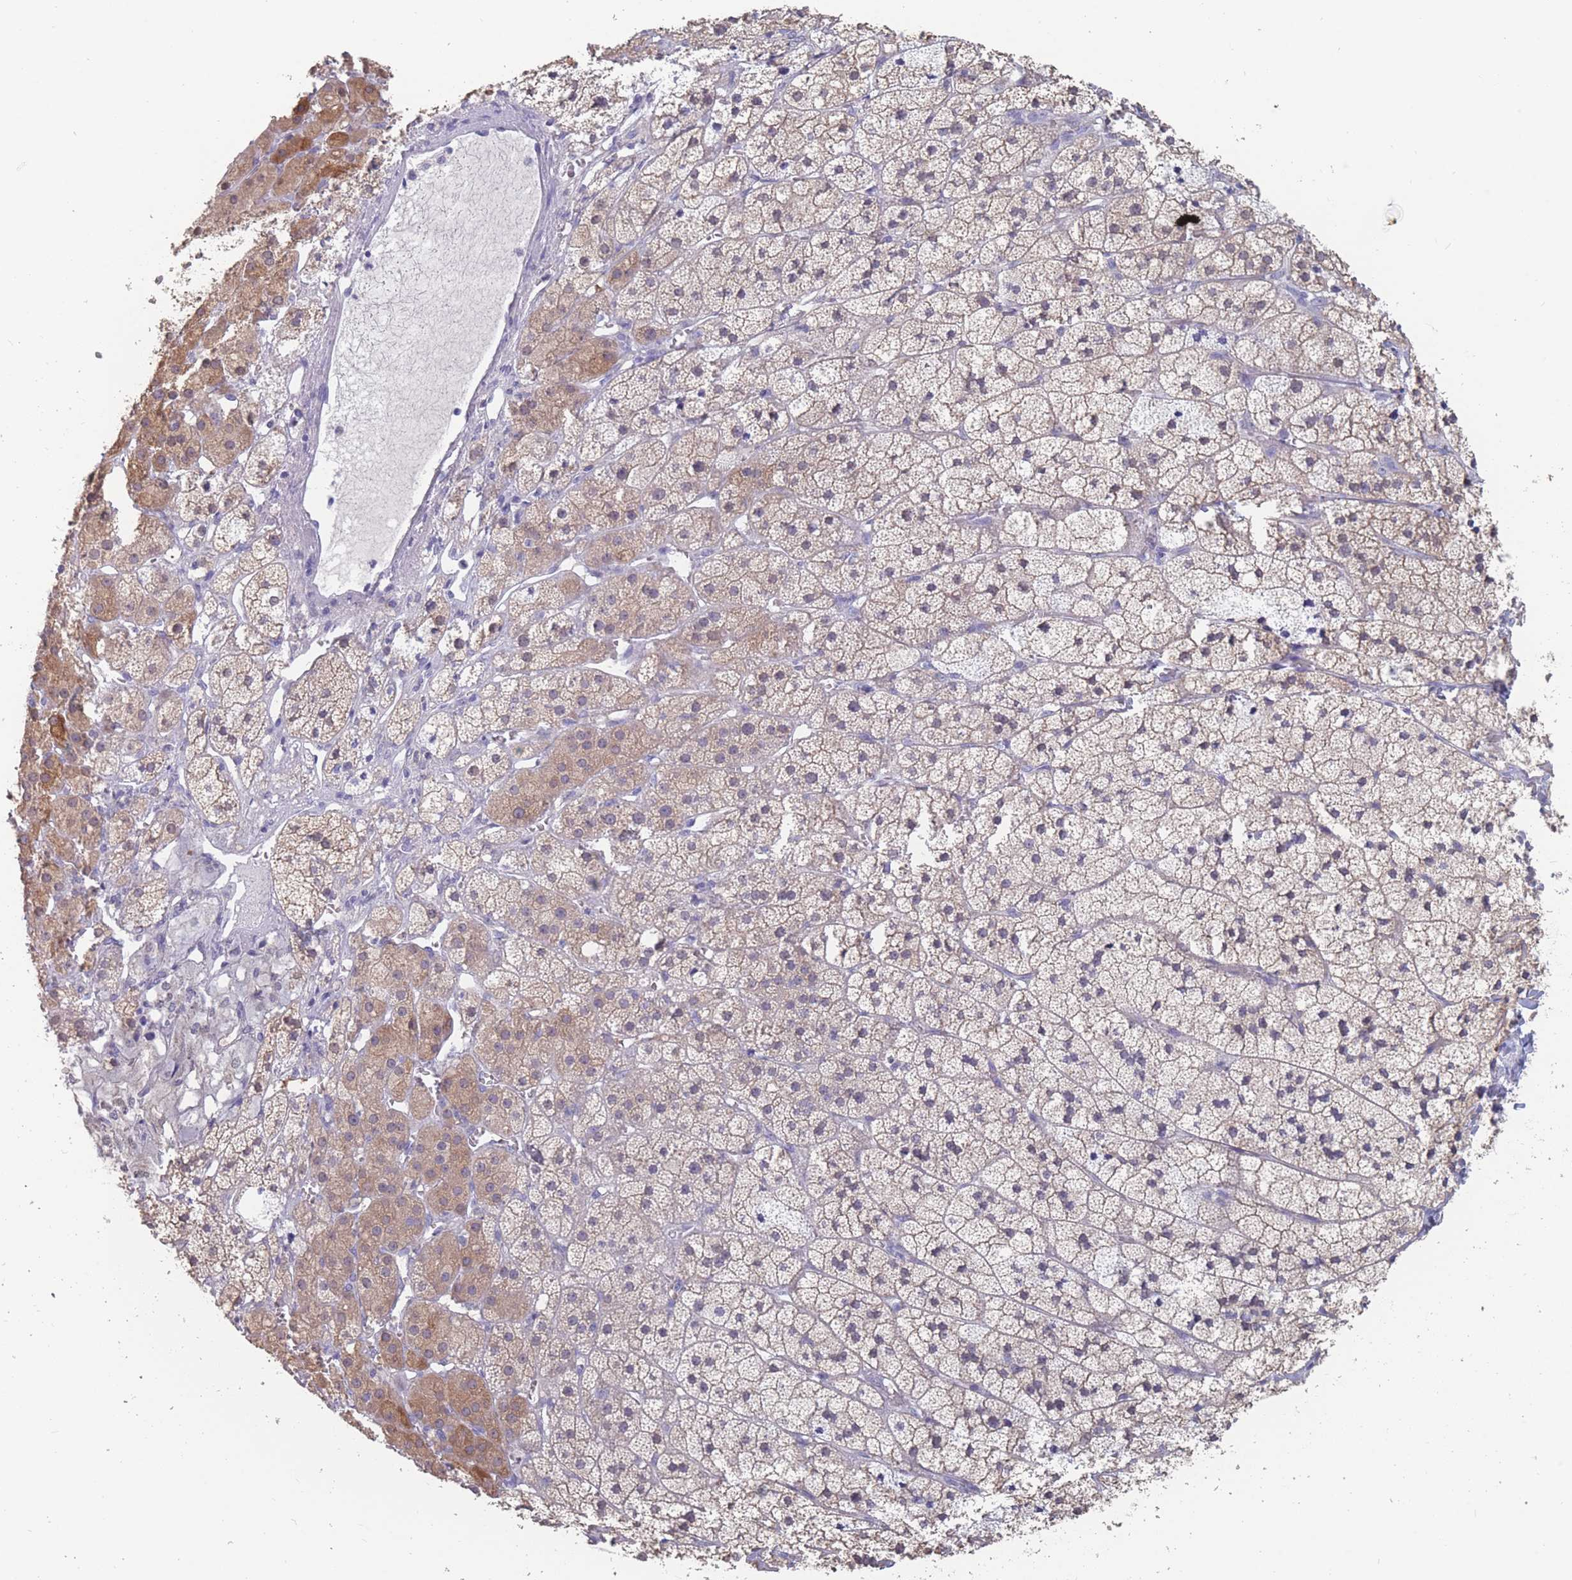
{"staining": {"intensity": "moderate", "quantity": "25%-75%", "location": "cytoplasmic/membranous"}, "tissue": "adrenal gland", "cell_type": "Glandular cells", "image_type": "normal", "snomed": [{"axis": "morphology", "description": "Normal tissue, NOS"}, {"axis": "topography", "description": "Adrenal gland"}], "caption": "An image showing moderate cytoplasmic/membranous staining in about 25%-75% of glandular cells in benign adrenal gland, as visualized by brown immunohistochemical staining.", "gene": "CYP51A1", "patient": {"sex": "female", "age": 52}}